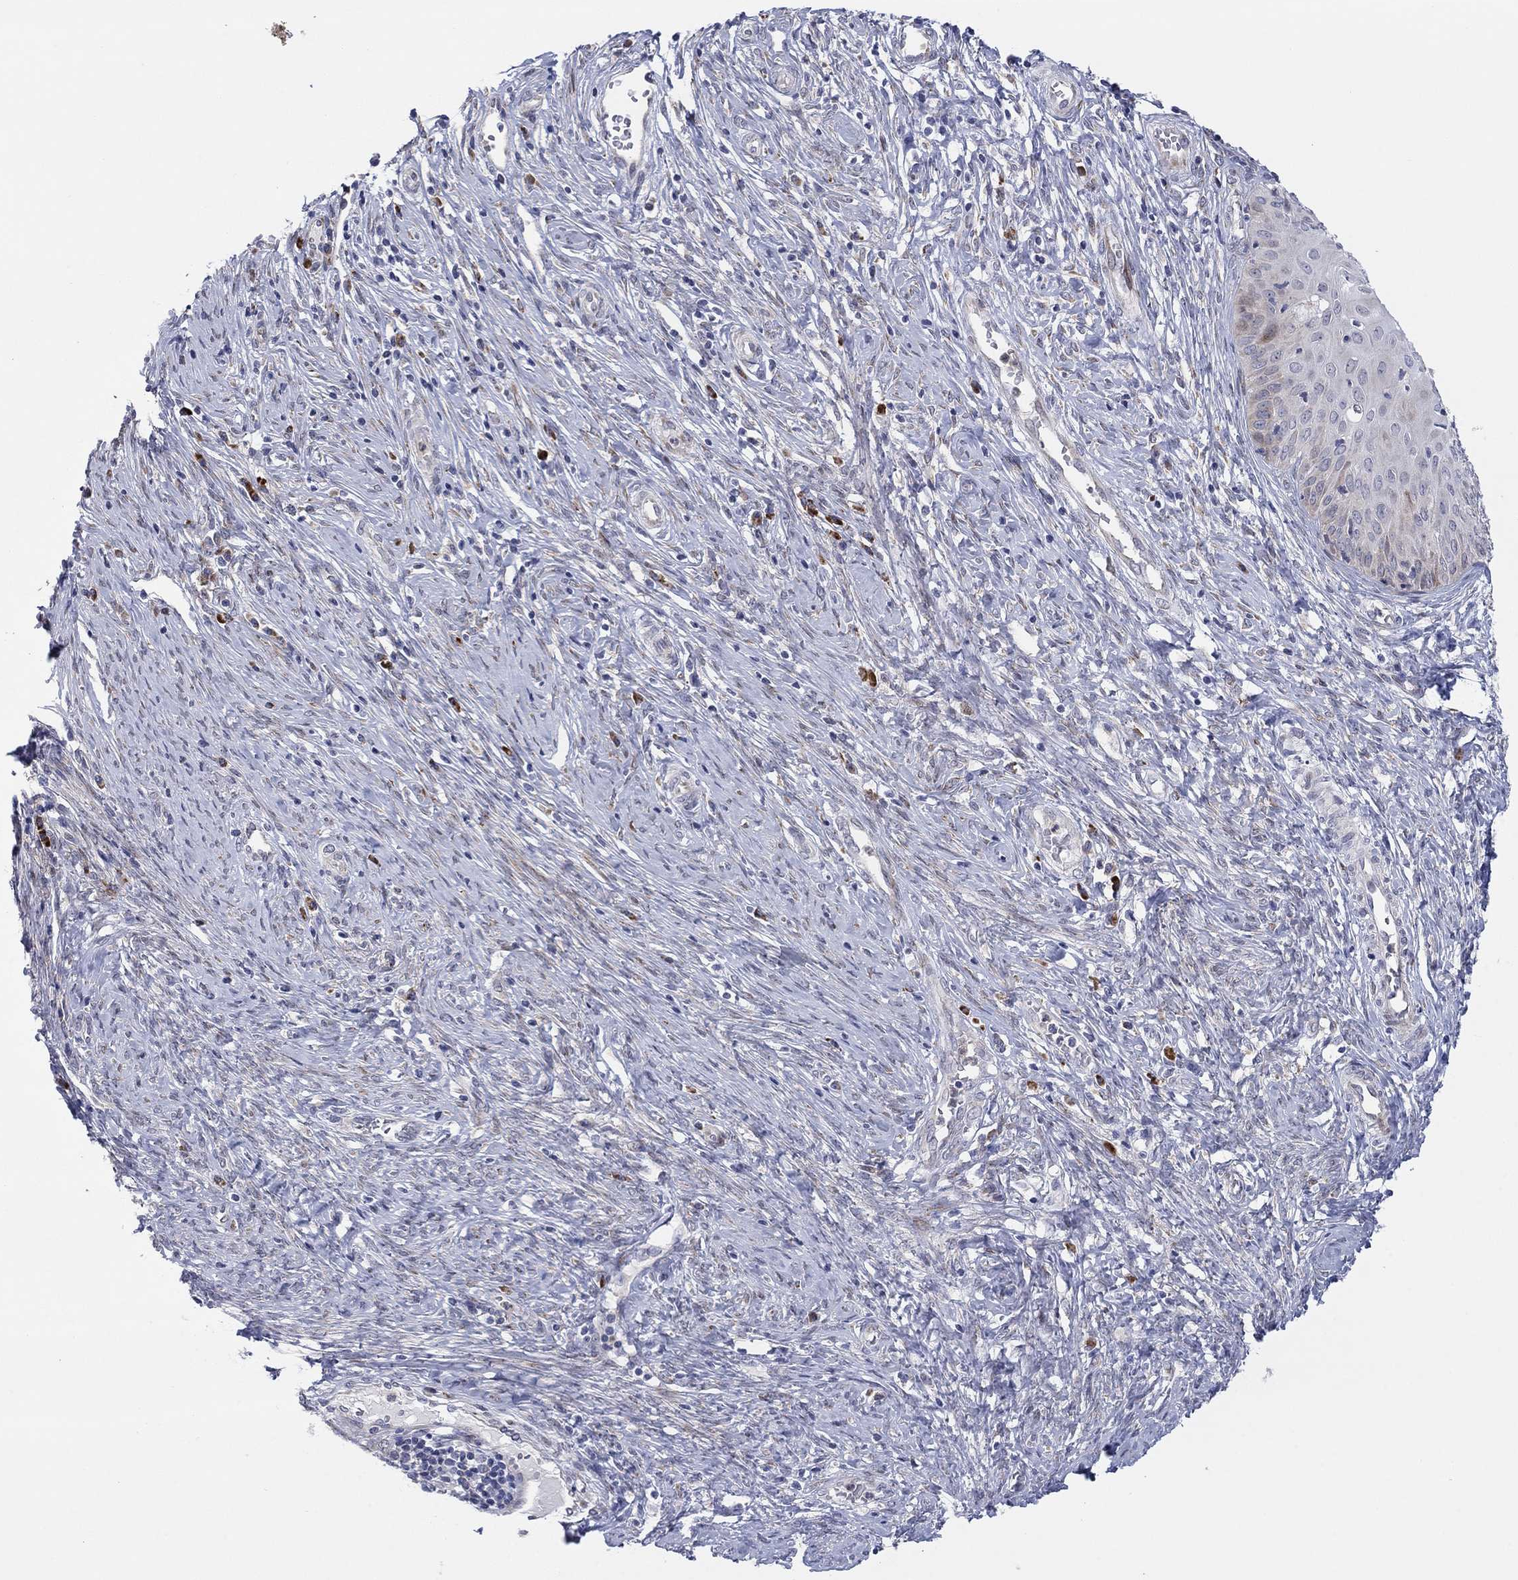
{"staining": {"intensity": "negative", "quantity": "none", "location": "none"}, "tissue": "cervical cancer", "cell_type": "Tumor cells", "image_type": "cancer", "snomed": [{"axis": "morphology", "description": "Normal tissue, NOS"}, {"axis": "morphology", "description": "Squamous cell carcinoma, NOS"}, {"axis": "topography", "description": "Cervix"}], "caption": "Immunohistochemical staining of human cervical cancer shows no significant positivity in tumor cells.", "gene": "TTC21B", "patient": {"sex": "female", "age": 39}}